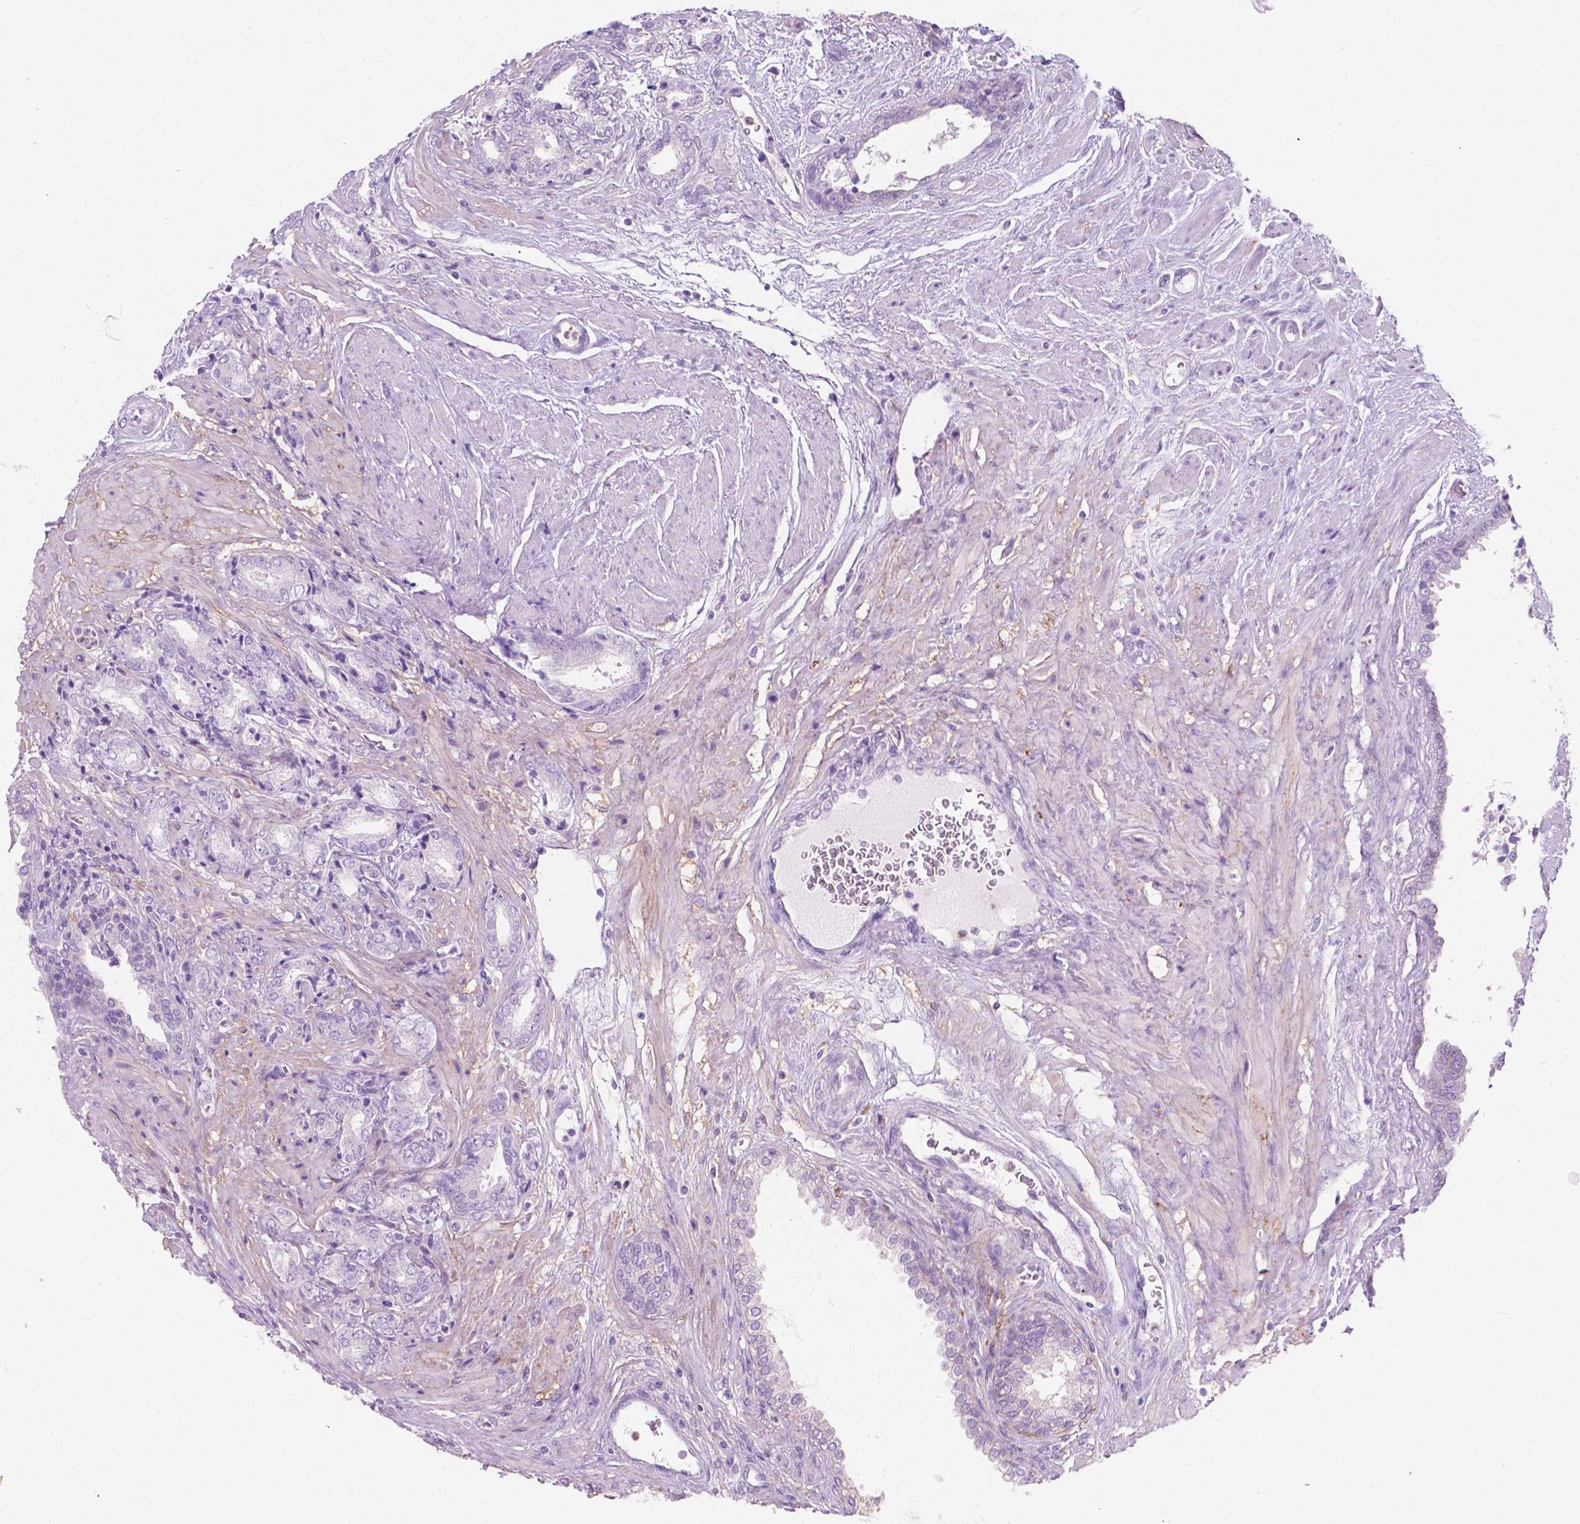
{"staining": {"intensity": "negative", "quantity": "none", "location": "none"}, "tissue": "prostate cancer", "cell_type": "Tumor cells", "image_type": "cancer", "snomed": [{"axis": "morphology", "description": "Adenocarcinoma, High grade"}, {"axis": "topography", "description": "Prostate"}], "caption": "Prostate adenocarcinoma (high-grade) was stained to show a protein in brown. There is no significant expression in tumor cells.", "gene": "GNAO1", "patient": {"sex": "male", "age": 56}}